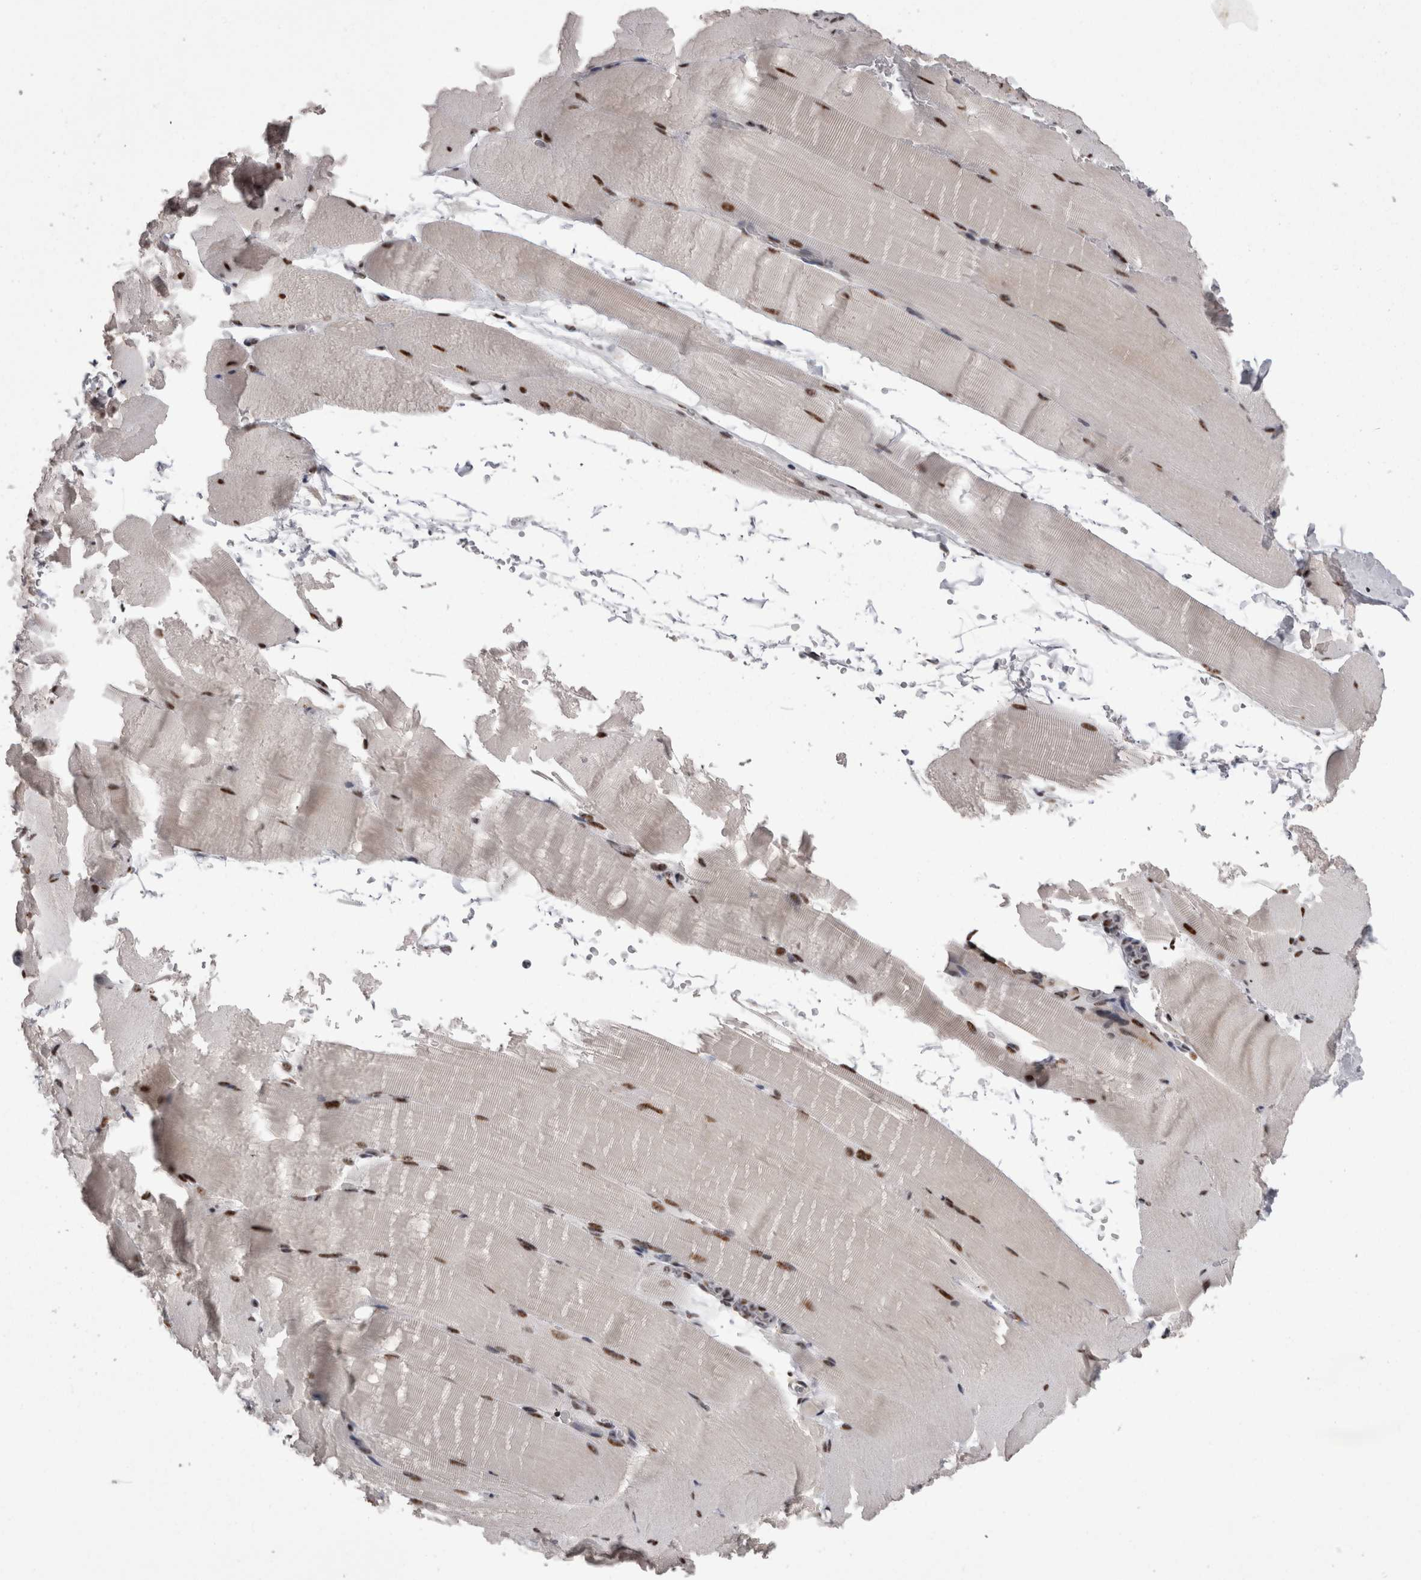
{"staining": {"intensity": "moderate", "quantity": ">75%", "location": "nuclear"}, "tissue": "skeletal muscle", "cell_type": "Myocytes", "image_type": "normal", "snomed": [{"axis": "morphology", "description": "Normal tissue, NOS"}, {"axis": "topography", "description": "Skeletal muscle"}, {"axis": "topography", "description": "Parathyroid gland"}], "caption": "A photomicrograph of skeletal muscle stained for a protein reveals moderate nuclear brown staining in myocytes. (IHC, brightfield microscopy, high magnification).", "gene": "SNRNP40", "patient": {"sex": "female", "age": 37}}